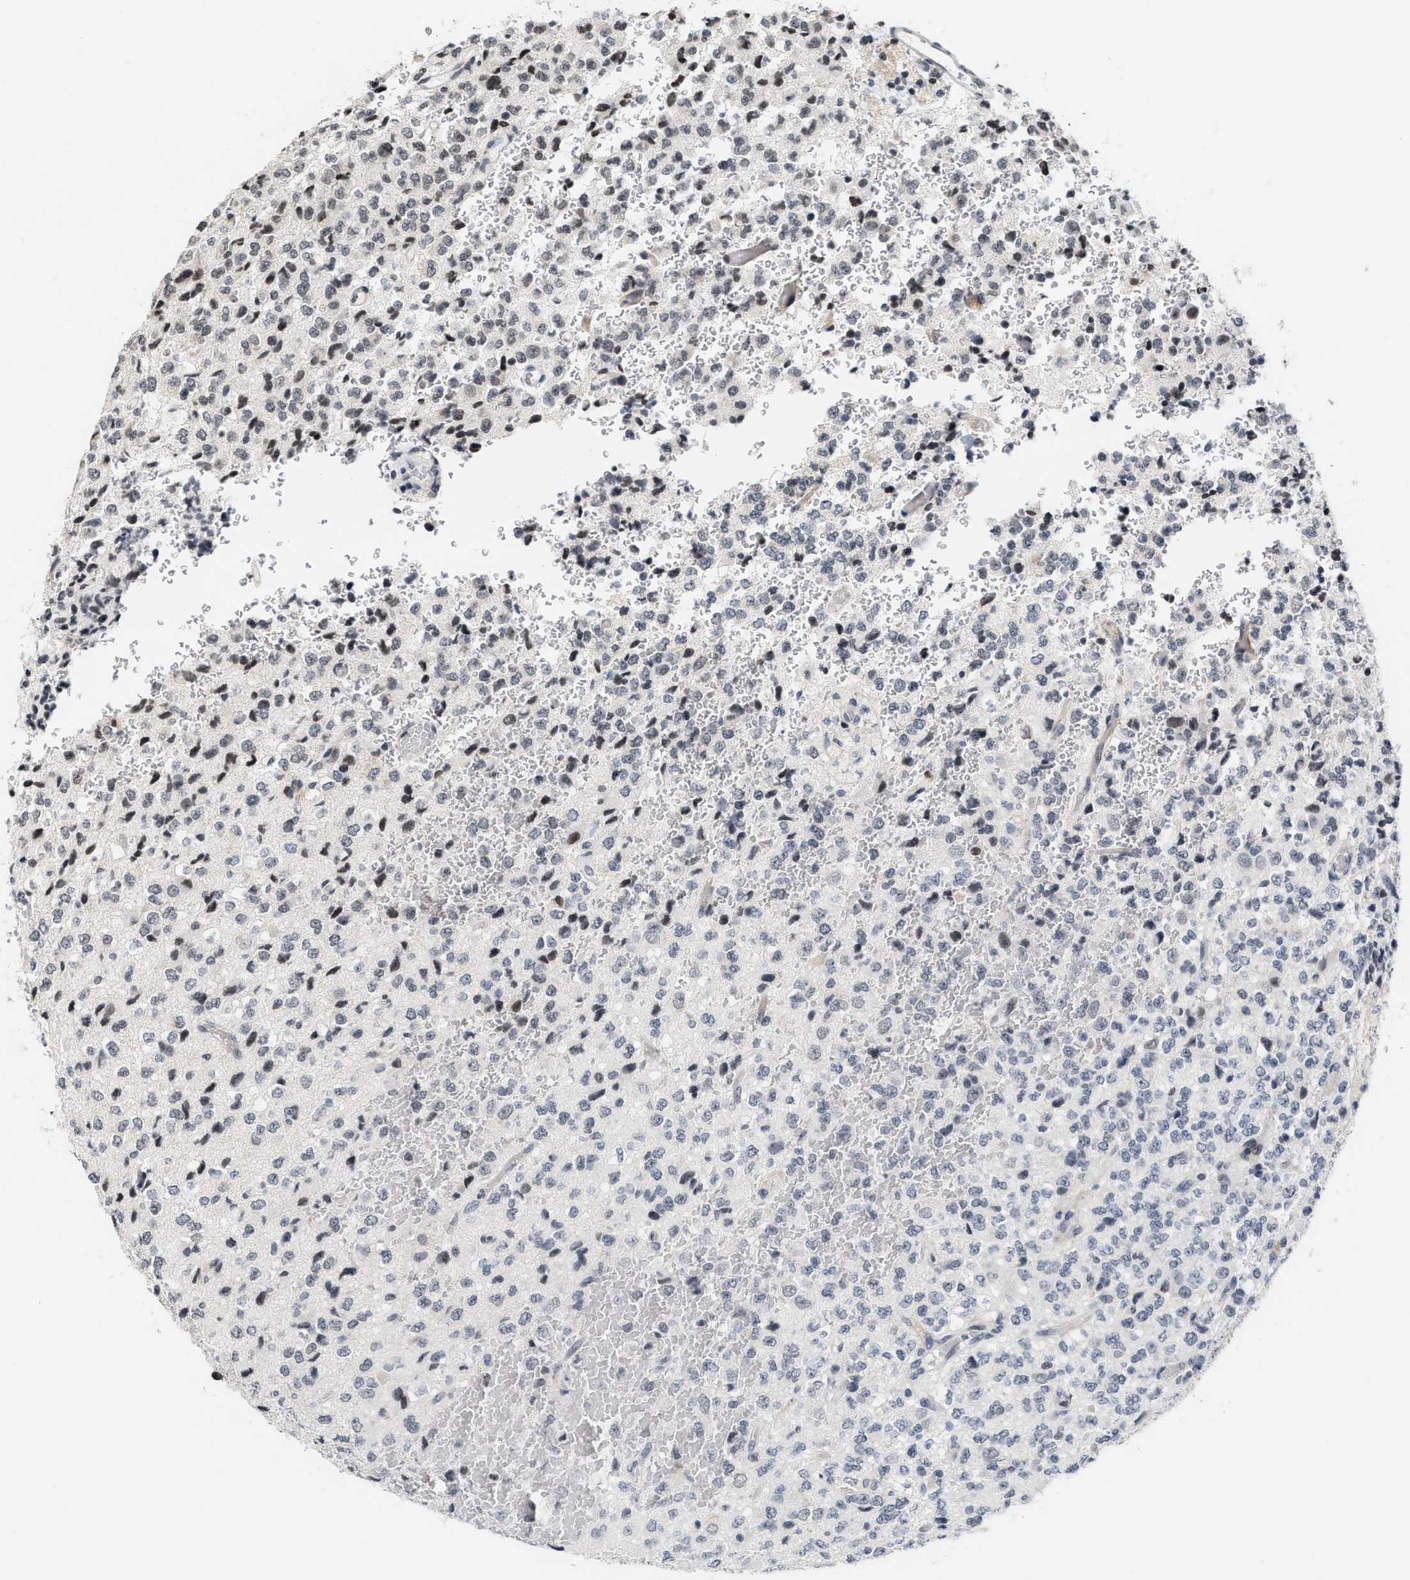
{"staining": {"intensity": "moderate", "quantity": "25%-75%", "location": "nuclear"}, "tissue": "glioma", "cell_type": "Tumor cells", "image_type": "cancer", "snomed": [{"axis": "morphology", "description": "Glioma, malignant, High grade"}, {"axis": "topography", "description": "pancreas cauda"}], "caption": "Immunohistochemical staining of malignant glioma (high-grade) exhibits moderate nuclear protein staining in about 25%-75% of tumor cells.", "gene": "ANKRD6", "patient": {"sex": "male", "age": 60}}